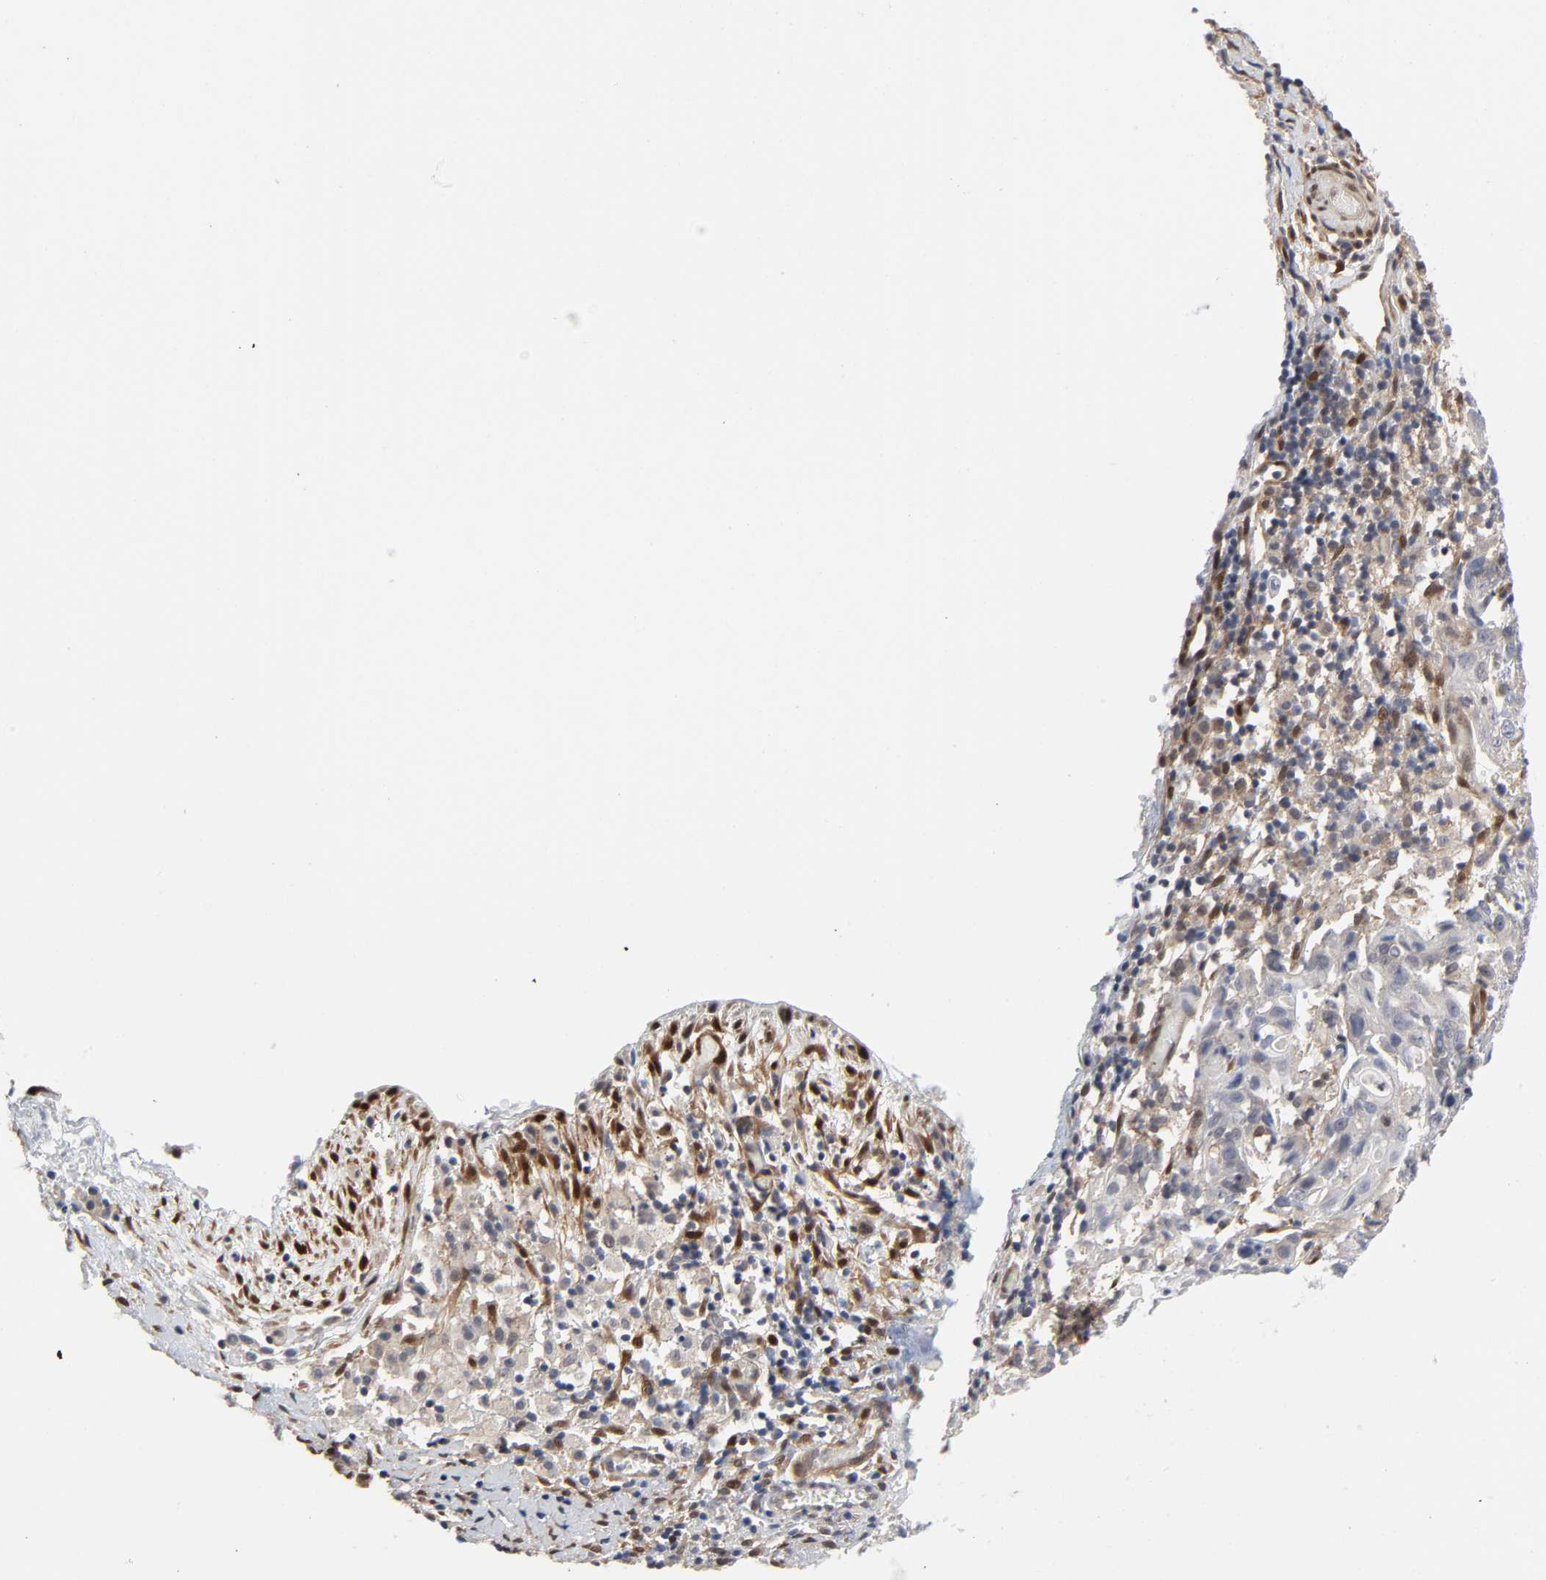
{"staining": {"intensity": "negative", "quantity": "none", "location": "none"}, "tissue": "cervical cancer", "cell_type": "Tumor cells", "image_type": "cancer", "snomed": [{"axis": "morphology", "description": "Normal tissue, NOS"}, {"axis": "morphology", "description": "Squamous cell carcinoma, NOS"}, {"axis": "topography", "description": "Cervix"}], "caption": "A high-resolution histopathology image shows immunohistochemistry staining of cervical cancer (squamous cell carcinoma), which exhibits no significant positivity in tumor cells.", "gene": "PTEN", "patient": {"sex": "female", "age": 67}}